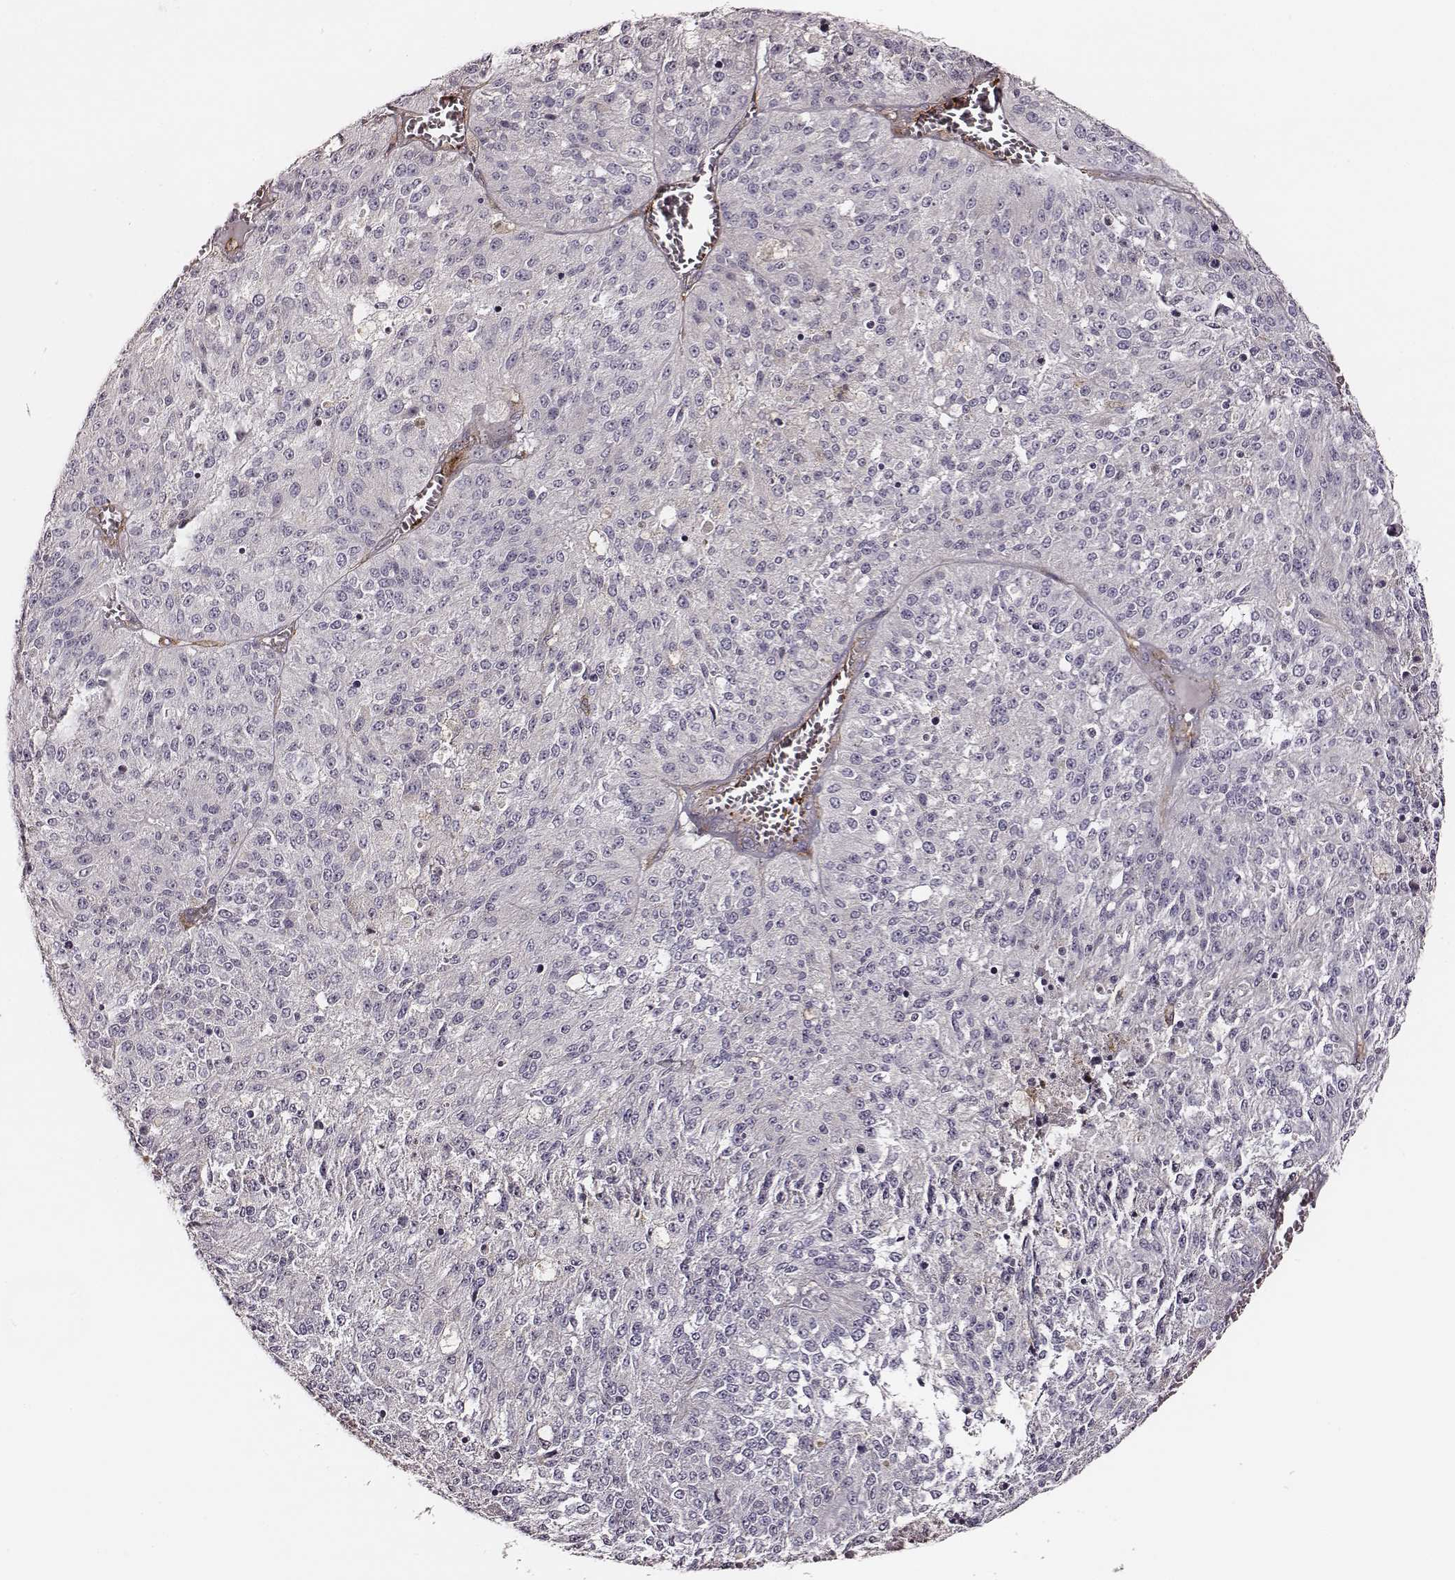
{"staining": {"intensity": "negative", "quantity": "none", "location": "none"}, "tissue": "melanoma", "cell_type": "Tumor cells", "image_type": "cancer", "snomed": [{"axis": "morphology", "description": "Malignant melanoma, Metastatic site"}, {"axis": "topography", "description": "Lymph node"}], "caption": "Immunohistochemistry (IHC) of human malignant melanoma (metastatic site) exhibits no positivity in tumor cells.", "gene": "ZYX", "patient": {"sex": "female", "age": 64}}